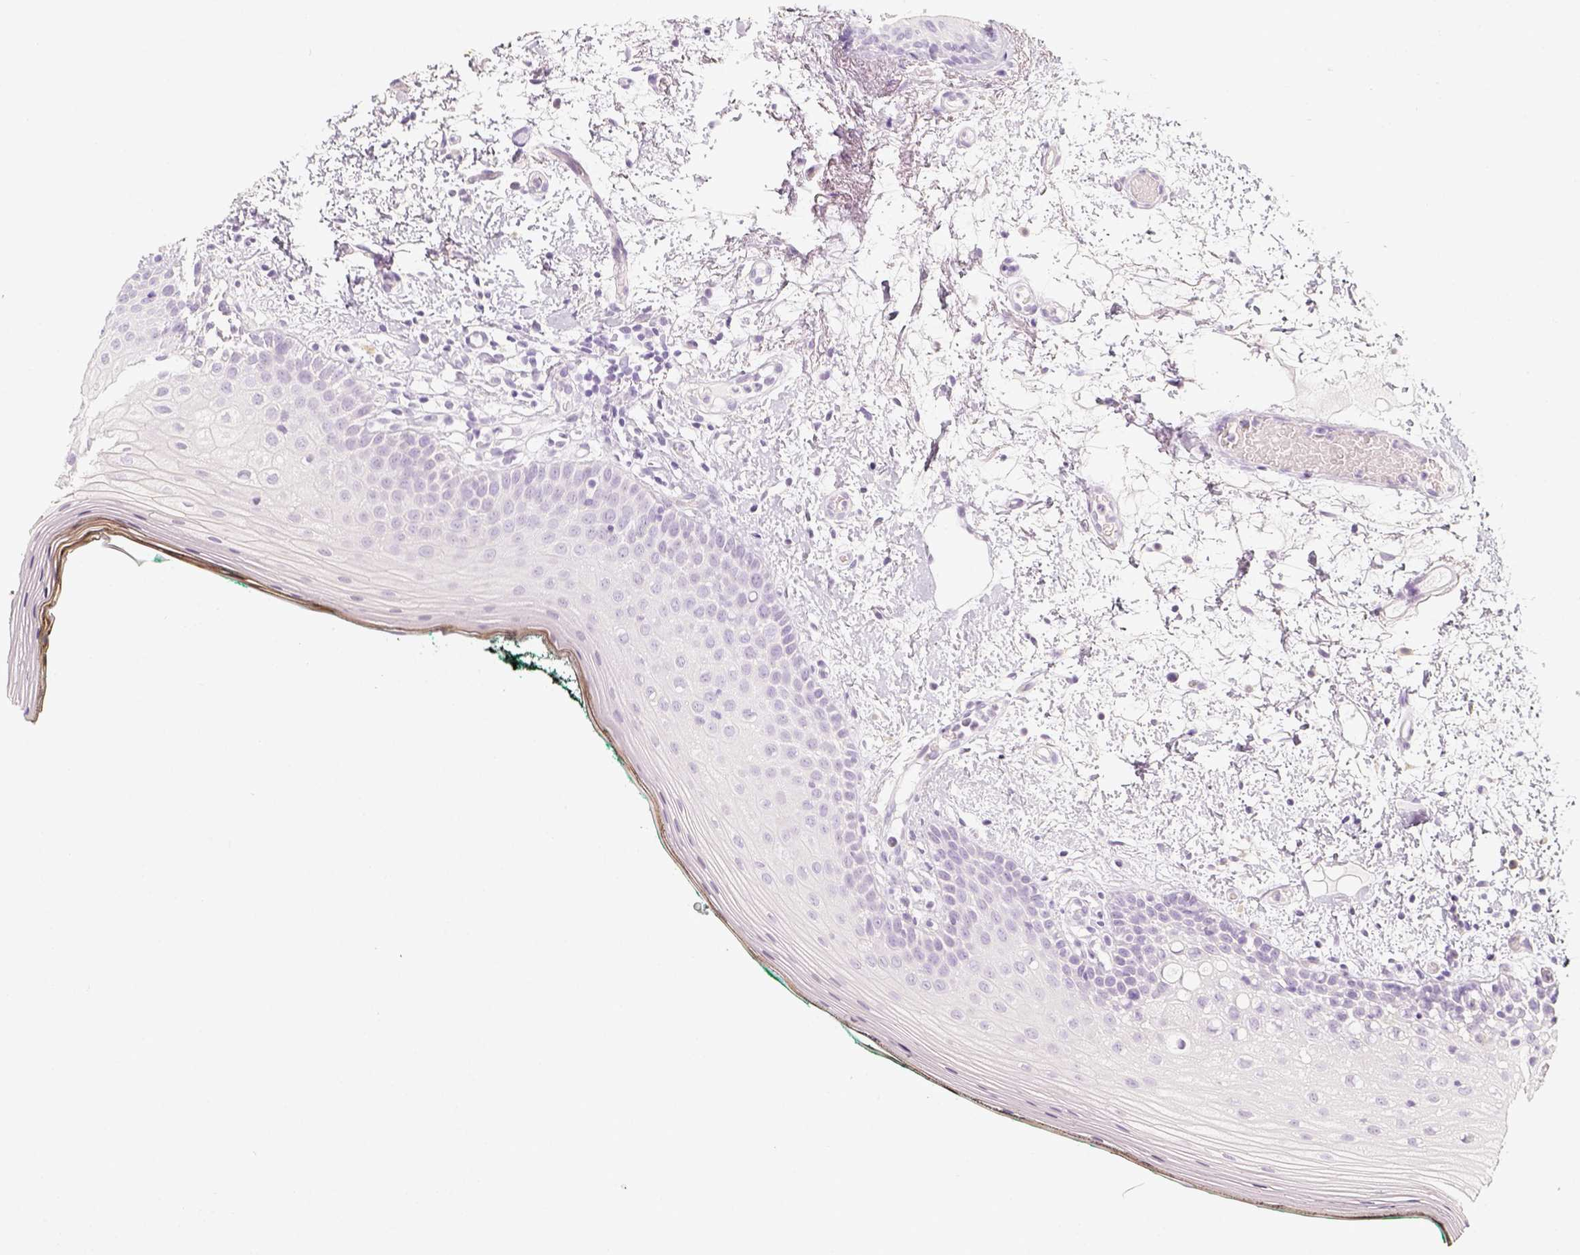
{"staining": {"intensity": "negative", "quantity": "none", "location": "none"}, "tissue": "oral mucosa", "cell_type": "Squamous epithelial cells", "image_type": "normal", "snomed": [{"axis": "morphology", "description": "Normal tissue, NOS"}, {"axis": "topography", "description": "Oral tissue"}], "caption": "A micrograph of human oral mucosa is negative for staining in squamous epithelial cells. Nuclei are stained in blue.", "gene": "NECAB2", "patient": {"sex": "female", "age": 83}}